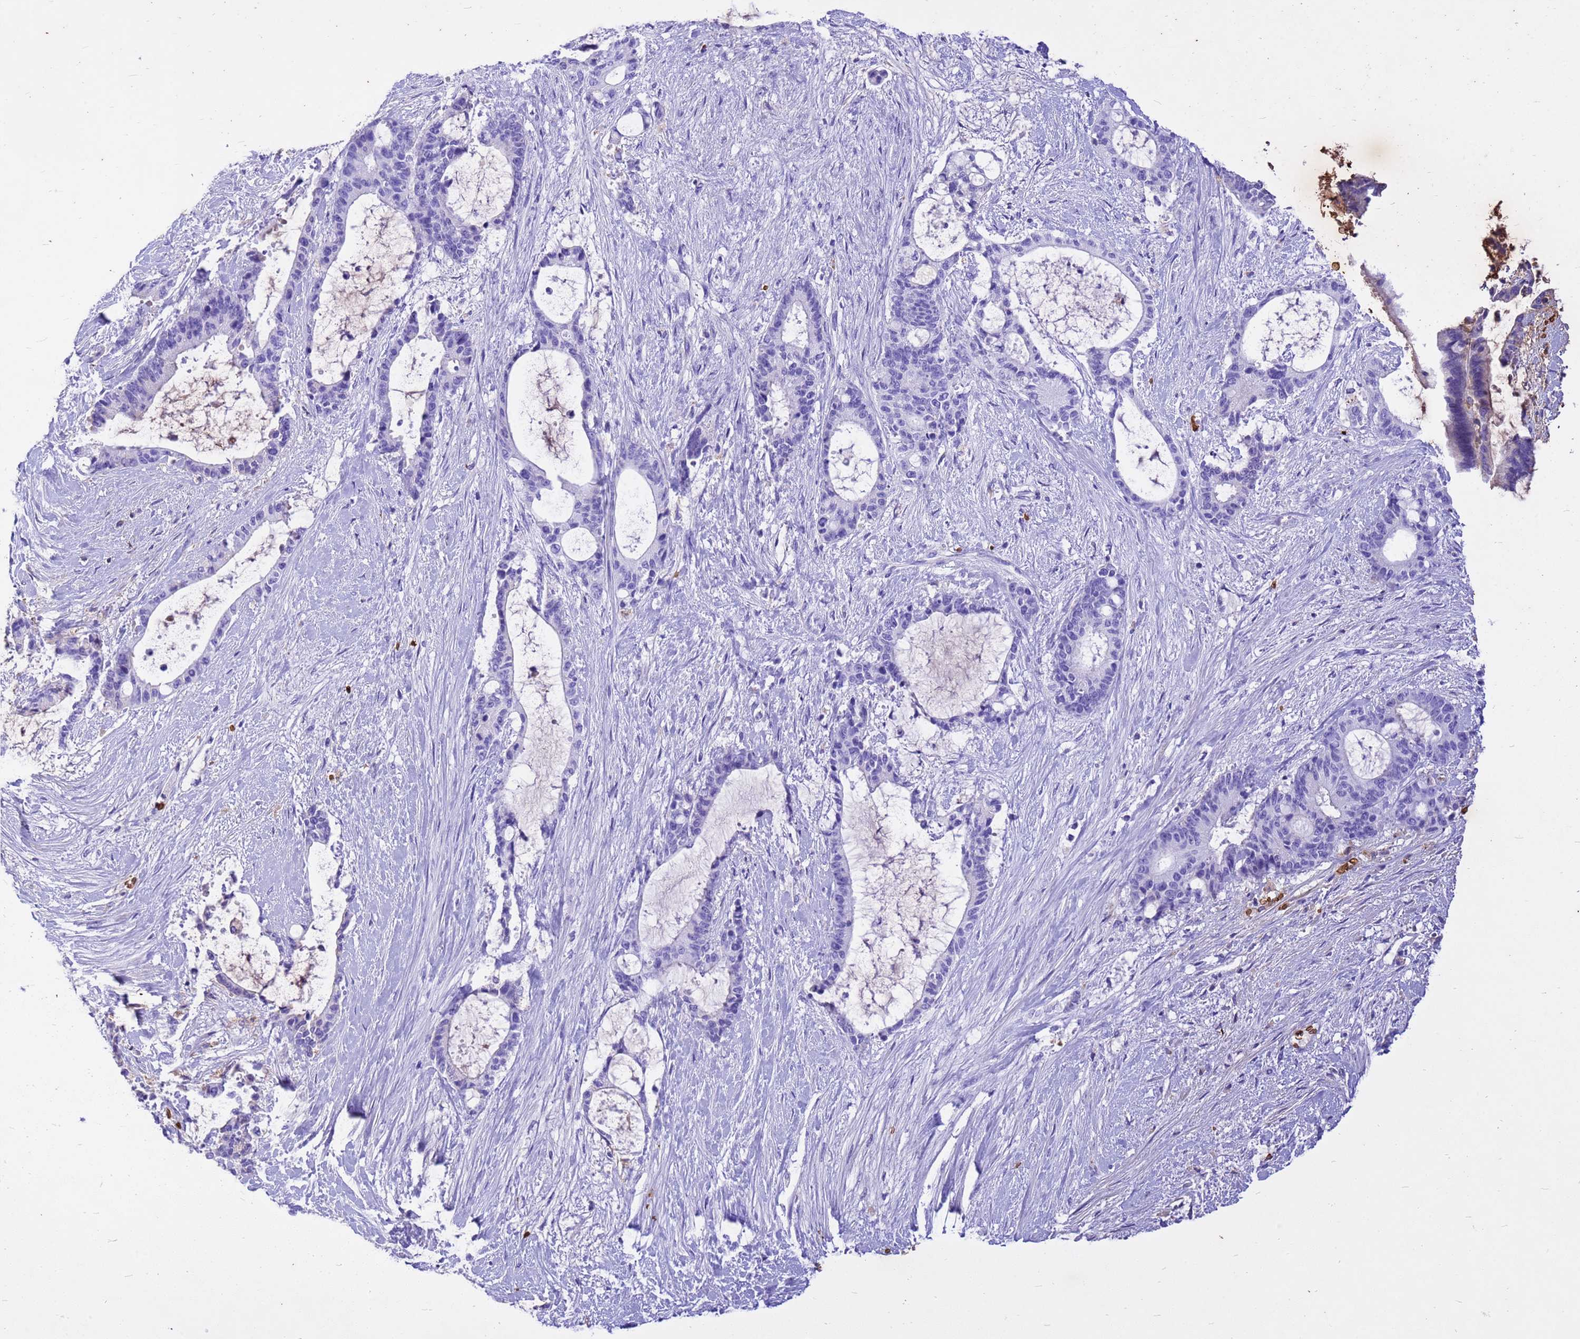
{"staining": {"intensity": "negative", "quantity": "none", "location": "none"}, "tissue": "liver cancer", "cell_type": "Tumor cells", "image_type": "cancer", "snomed": [{"axis": "morphology", "description": "Normal tissue, NOS"}, {"axis": "morphology", "description": "Cholangiocarcinoma"}, {"axis": "topography", "description": "Liver"}, {"axis": "topography", "description": "Peripheral nerve tissue"}], "caption": "An IHC micrograph of liver cholangiocarcinoma is shown. There is no staining in tumor cells of liver cholangiocarcinoma.", "gene": "HBA2", "patient": {"sex": "female", "age": 73}}